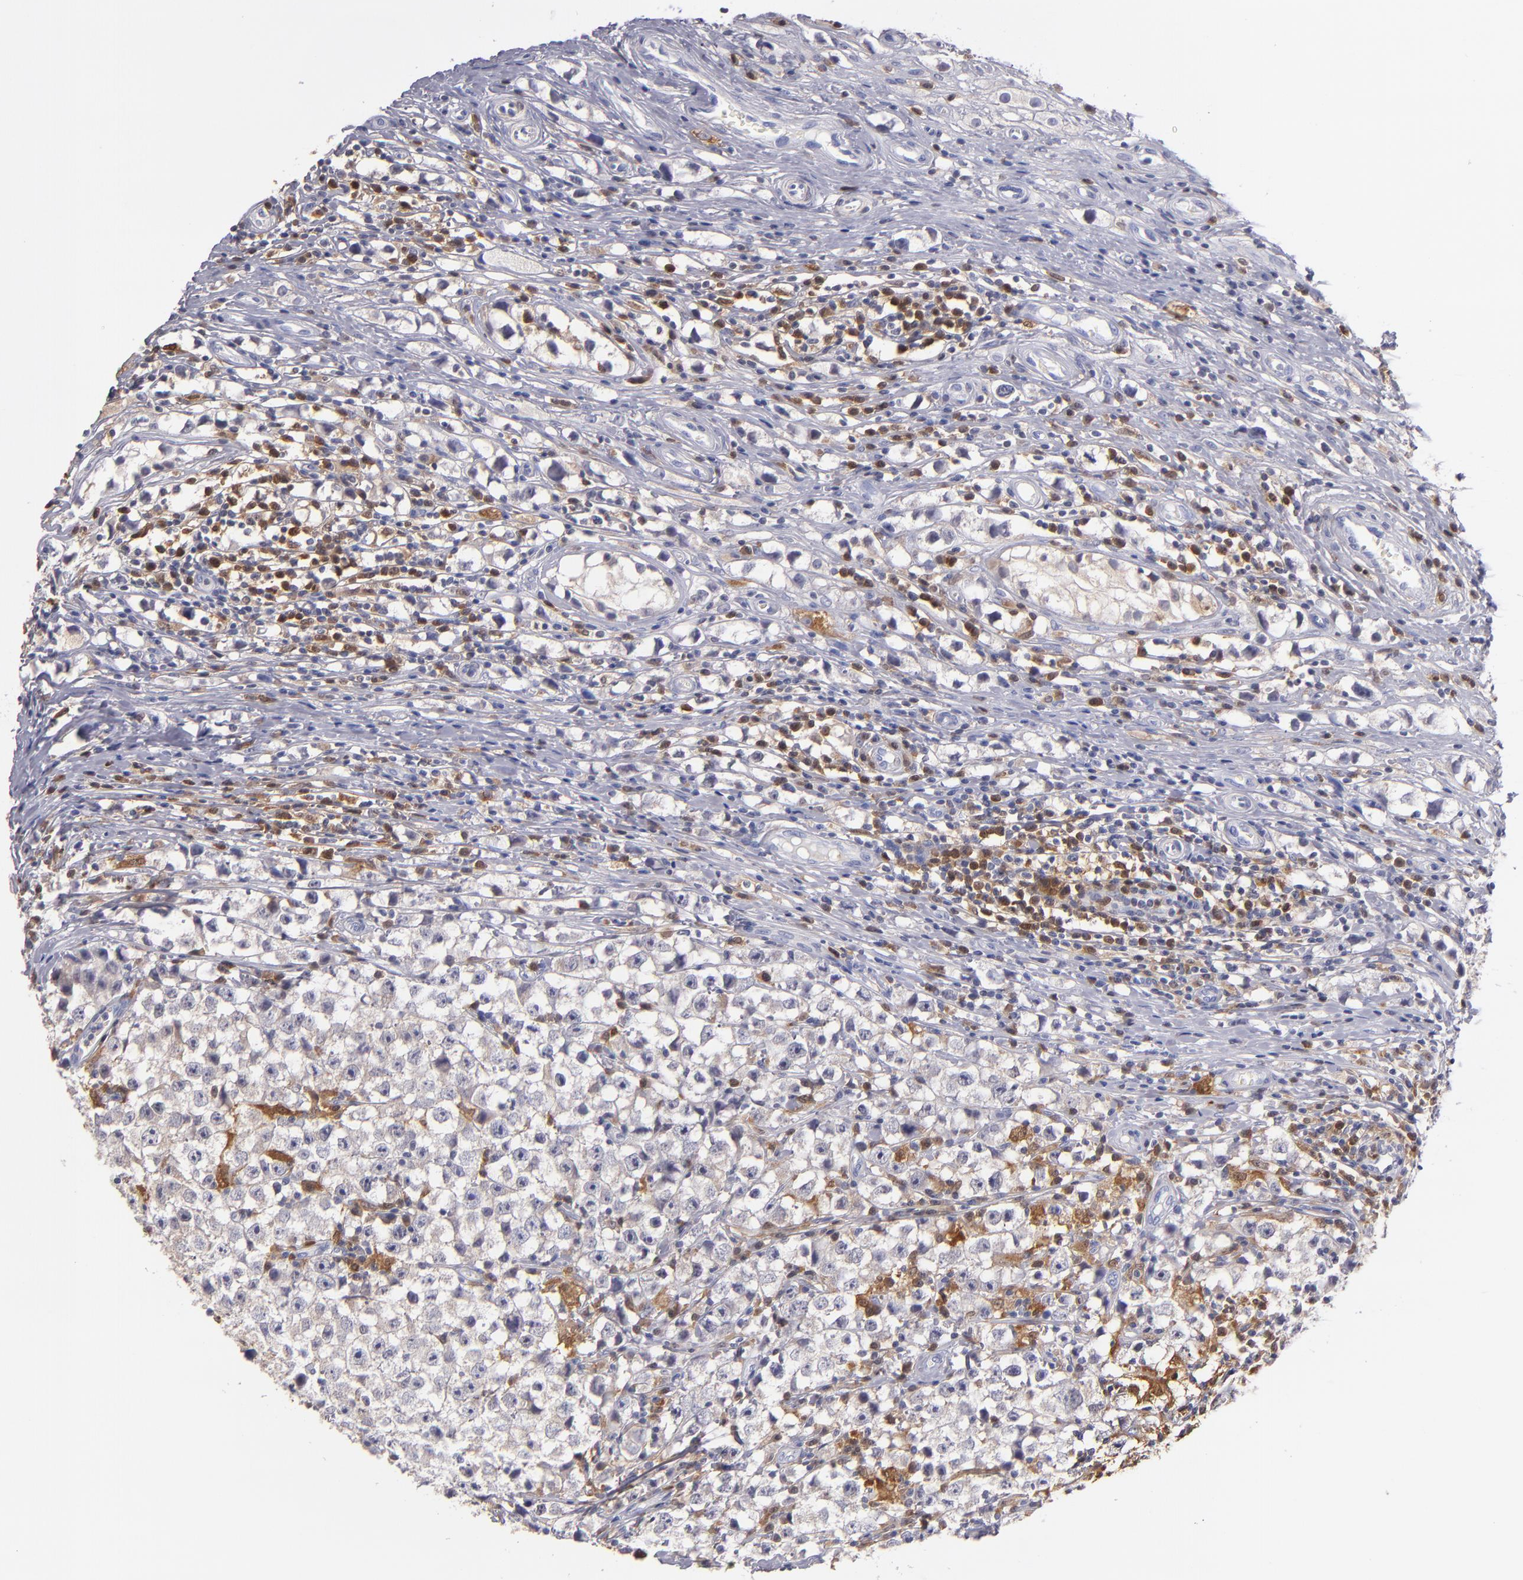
{"staining": {"intensity": "negative", "quantity": "none", "location": "none"}, "tissue": "testis cancer", "cell_type": "Tumor cells", "image_type": "cancer", "snomed": [{"axis": "morphology", "description": "Seminoma, NOS"}, {"axis": "topography", "description": "Testis"}], "caption": "A photomicrograph of human seminoma (testis) is negative for staining in tumor cells.", "gene": "PRKCD", "patient": {"sex": "male", "age": 35}}